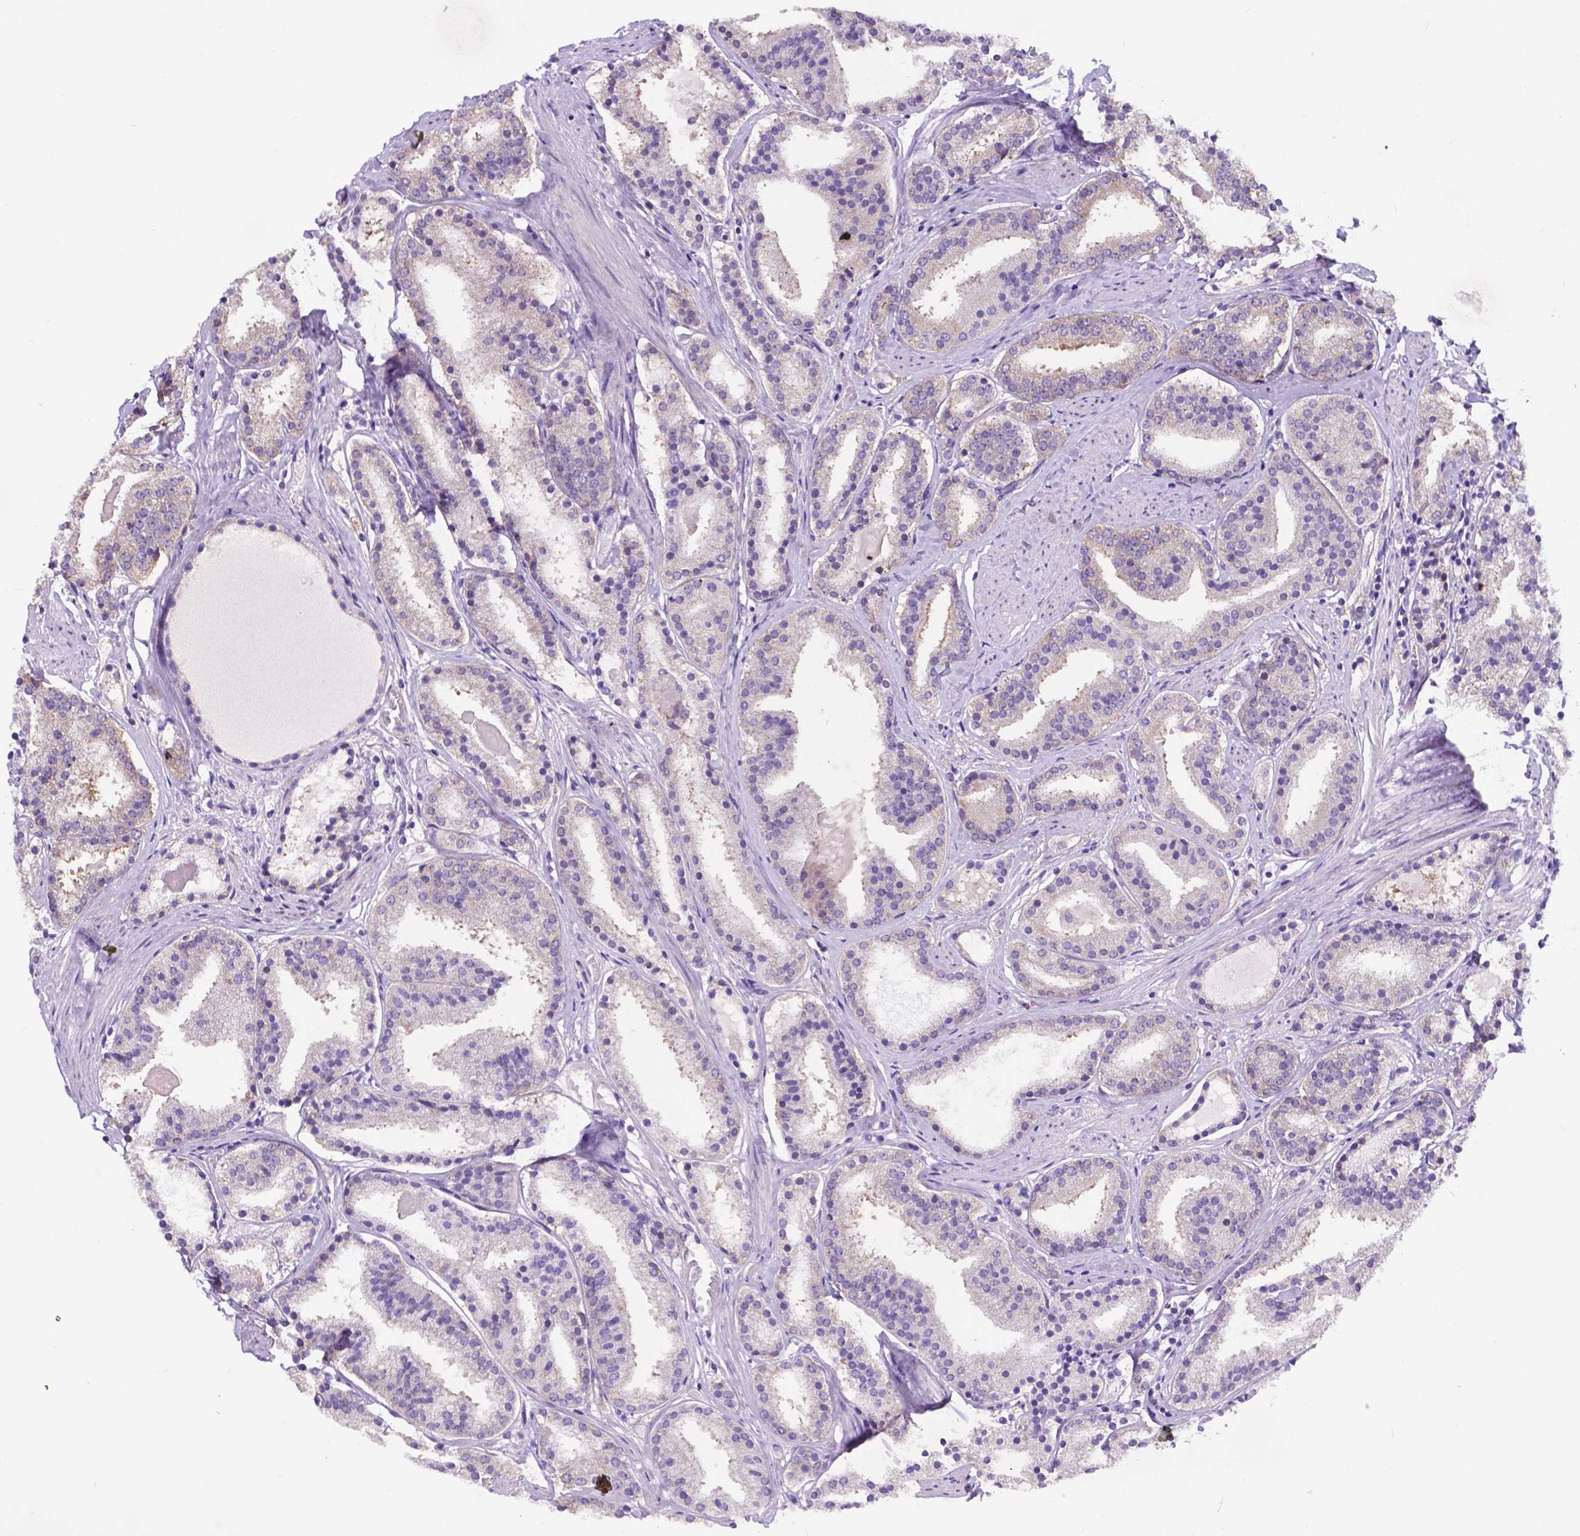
{"staining": {"intensity": "negative", "quantity": "none", "location": "none"}, "tissue": "prostate cancer", "cell_type": "Tumor cells", "image_type": "cancer", "snomed": [{"axis": "morphology", "description": "Adenocarcinoma, High grade"}, {"axis": "topography", "description": "Prostate"}], "caption": "Immunohistochemistry (IHC) image of neoplastic tissue: prostate cancer stained with DAB shows no significant protein expression in tumor cells.", "gene": "RPL6", "patient": {"sex": "male", "age": 63}}